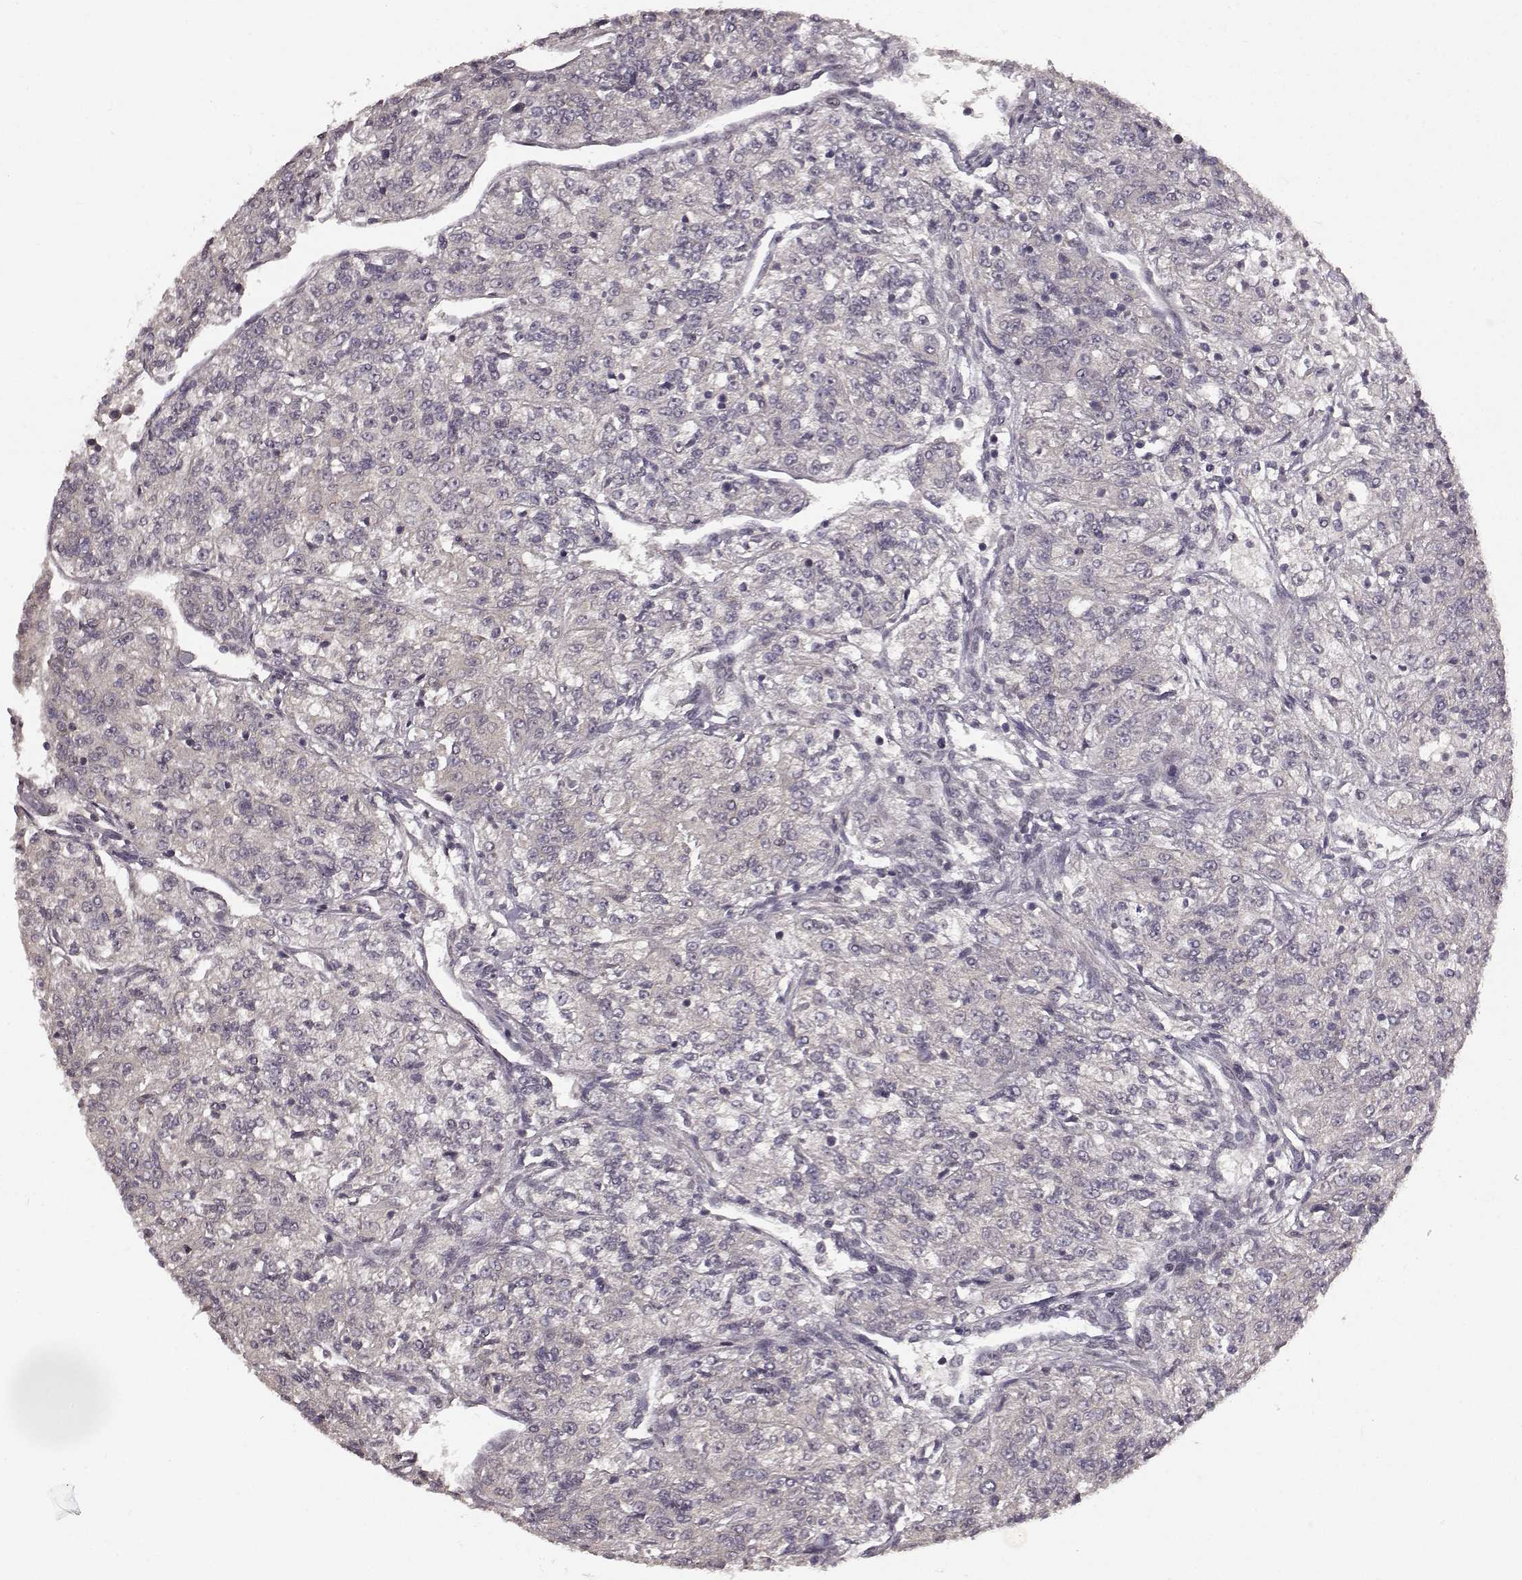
{"staining": {"intensity": "negative", "quantity": "none", "location": "none"}, "tissue": "renal cancer", "cell_type": "Tumor cells", "image_type": "cancer", "snomed": [{"axis": "morphology", "description": "Adenocarcinoma, NOS"}, {"axis": "topography", "description": "Kidney"}], "caption": "Adenocarcinoma (renal) was stained to show a protein in brown. There is no significant expression in tumor cells. (DAB (3,3'-diaminobenzidine) IHC, high magnification).", "gene": "NTRK2", "patient": {"sex": "female", "age": 63}}